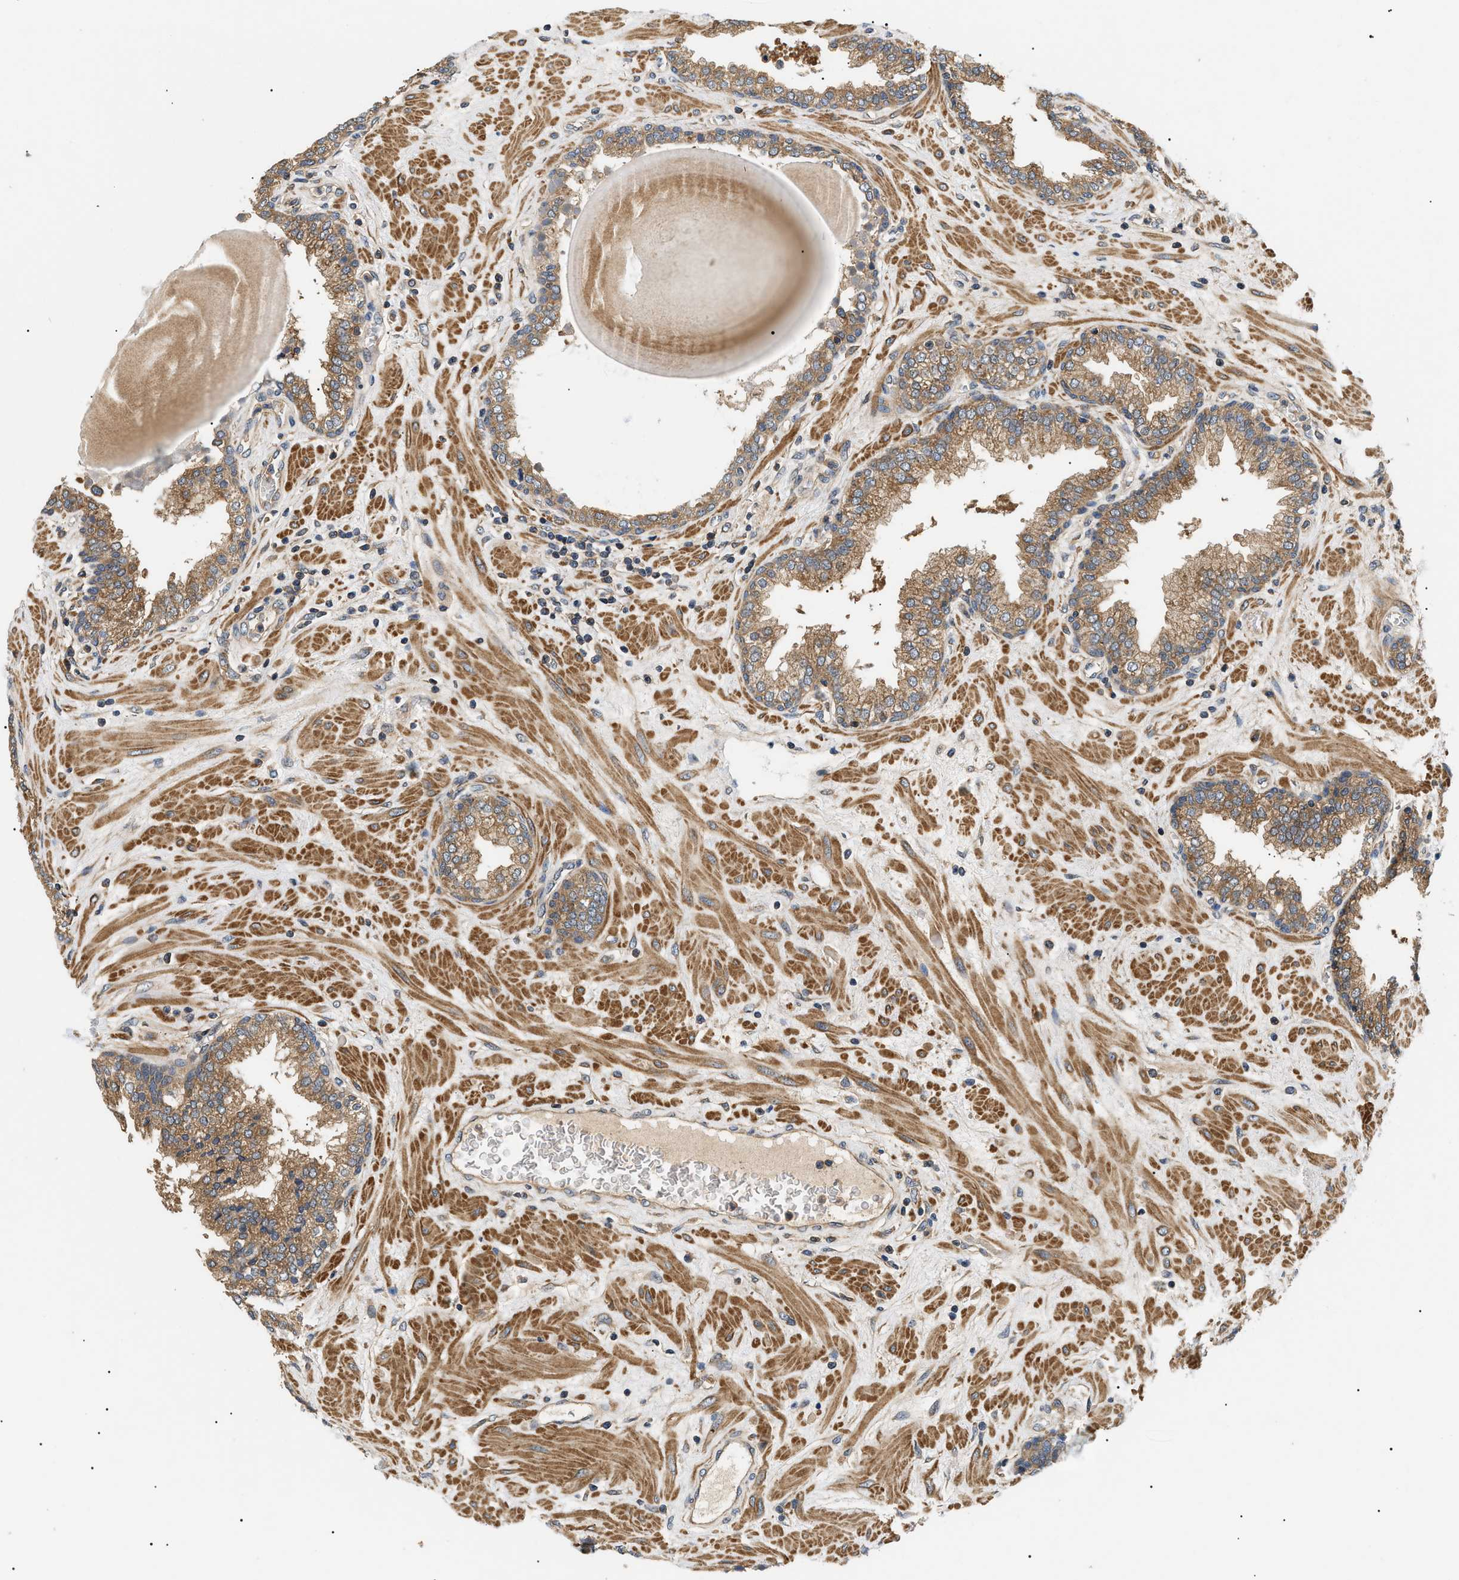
{"staining": {"intensity": "moderate", "quantity": ">75%", "location": "cytoplasmic/membranous"}, "tissue": "prostate", "cell_type": "Glandular cells", "image_type": "normal", "snomed": [{"axis": "morphology", "description": "Normal tissue, NOS"}, {"axis": "topography", "description": "Prostate"}], "caption": "Moderate cytoplasmic/membranous staining is seen in about >75% of glandular cells in normal prostate. The staining was performed using DAB, with brown indicating positive protein expression. Nuclei are stained blue with hematoxylin.", "gene": "PPM1B", "patient": {"sex": "male", "age": 51}}